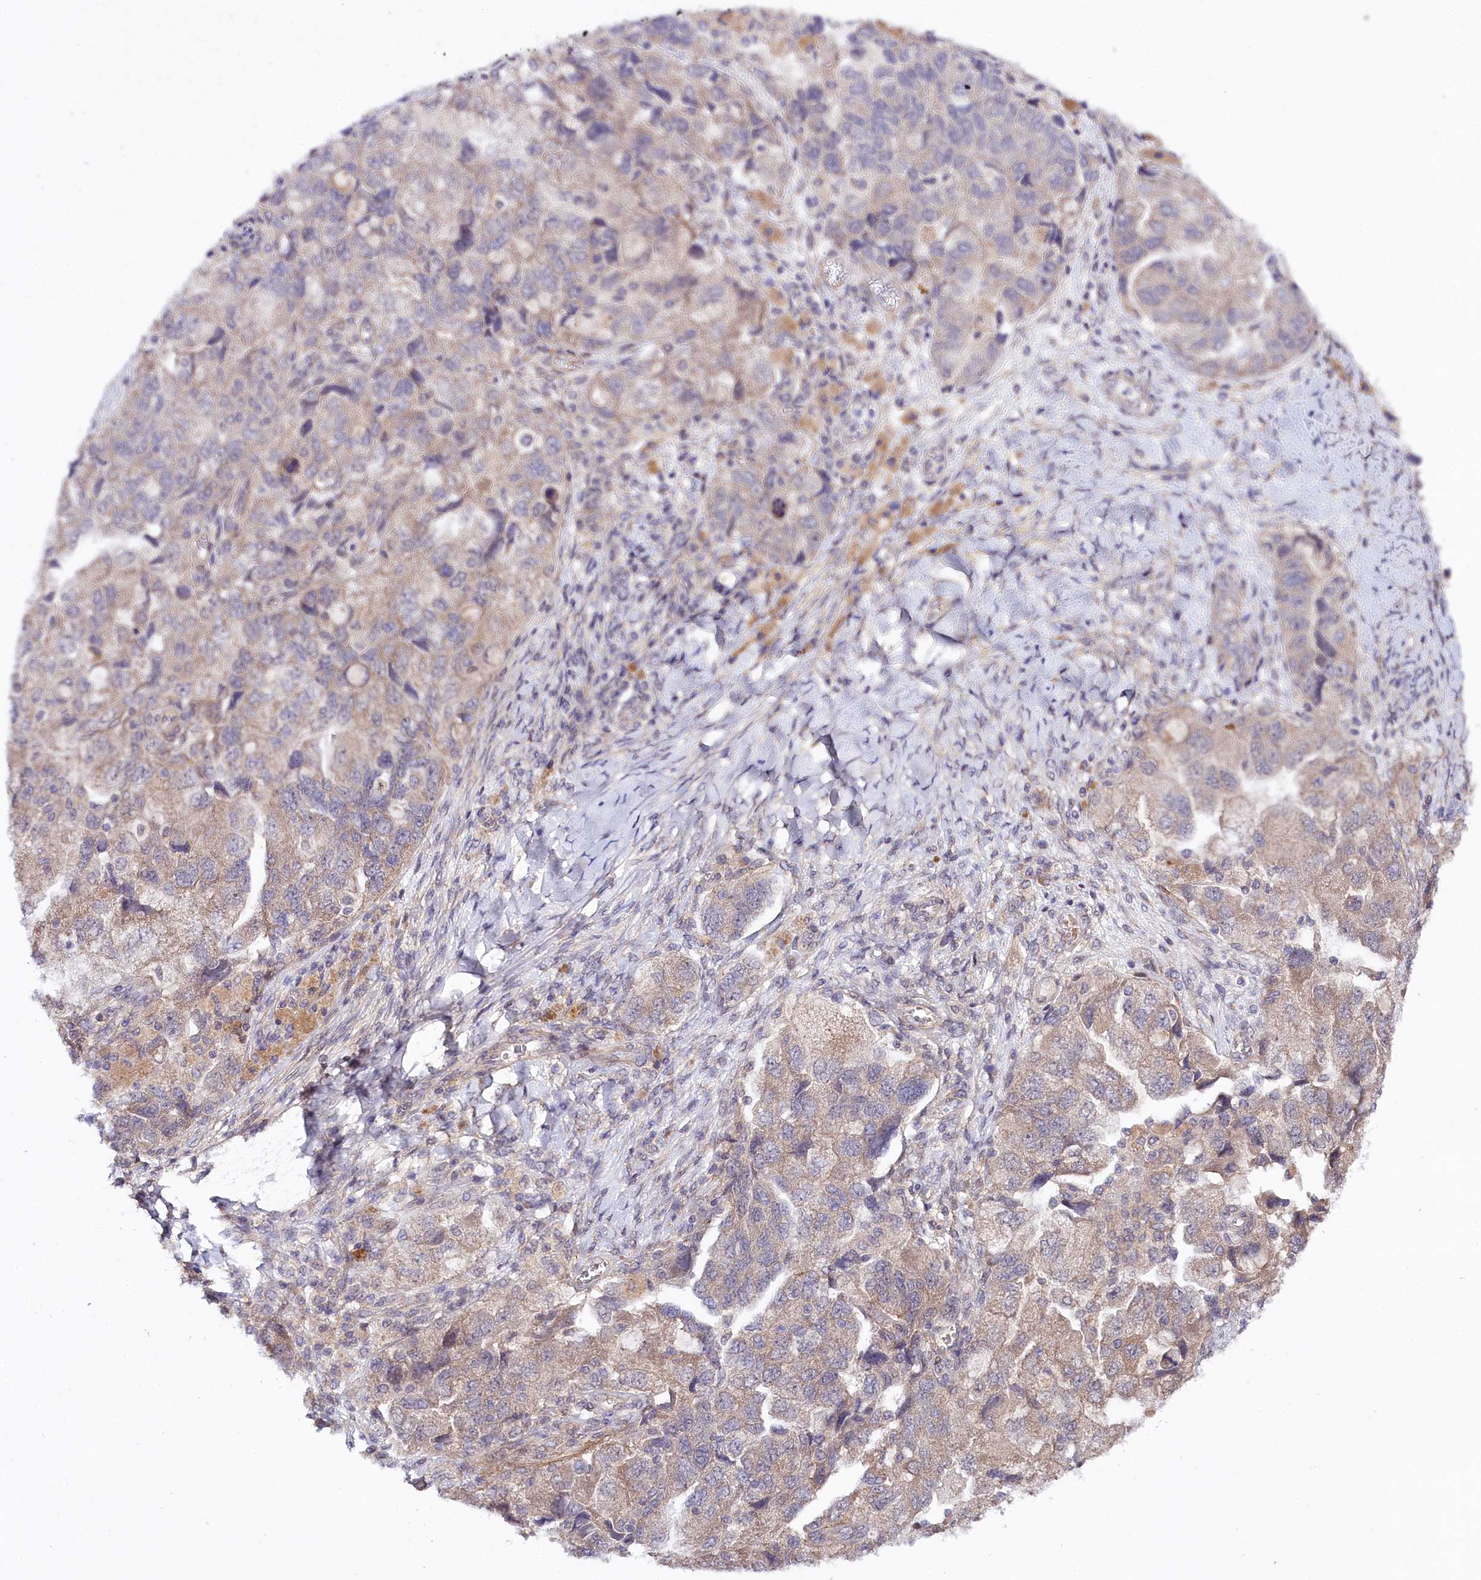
{"staining": {"intensity": "moderate", "quantity": ">75%", "location": "cytoplasmic/membranous"}, "tissue": "ovarian cancer", "cell_type": "Tumor cells", "image_type": "cancer", "snomed": [{"axis": "morphology", "description": "Carcinoma, NOS"}, {"axis": "morphology", "description": "Cystadenocarcinoma, serous, NOS"}, {"axis": "topography", "description": "Ovary"}], "caption": "Protein staining of ovarian serous cystadenocarcinoma tissue reveals moderate cytoplasmic/membranous positivity in approximately >75% of tumor cells.", "gene": "PHLDB1", "patient": {"sex": "female", "age": 69}}